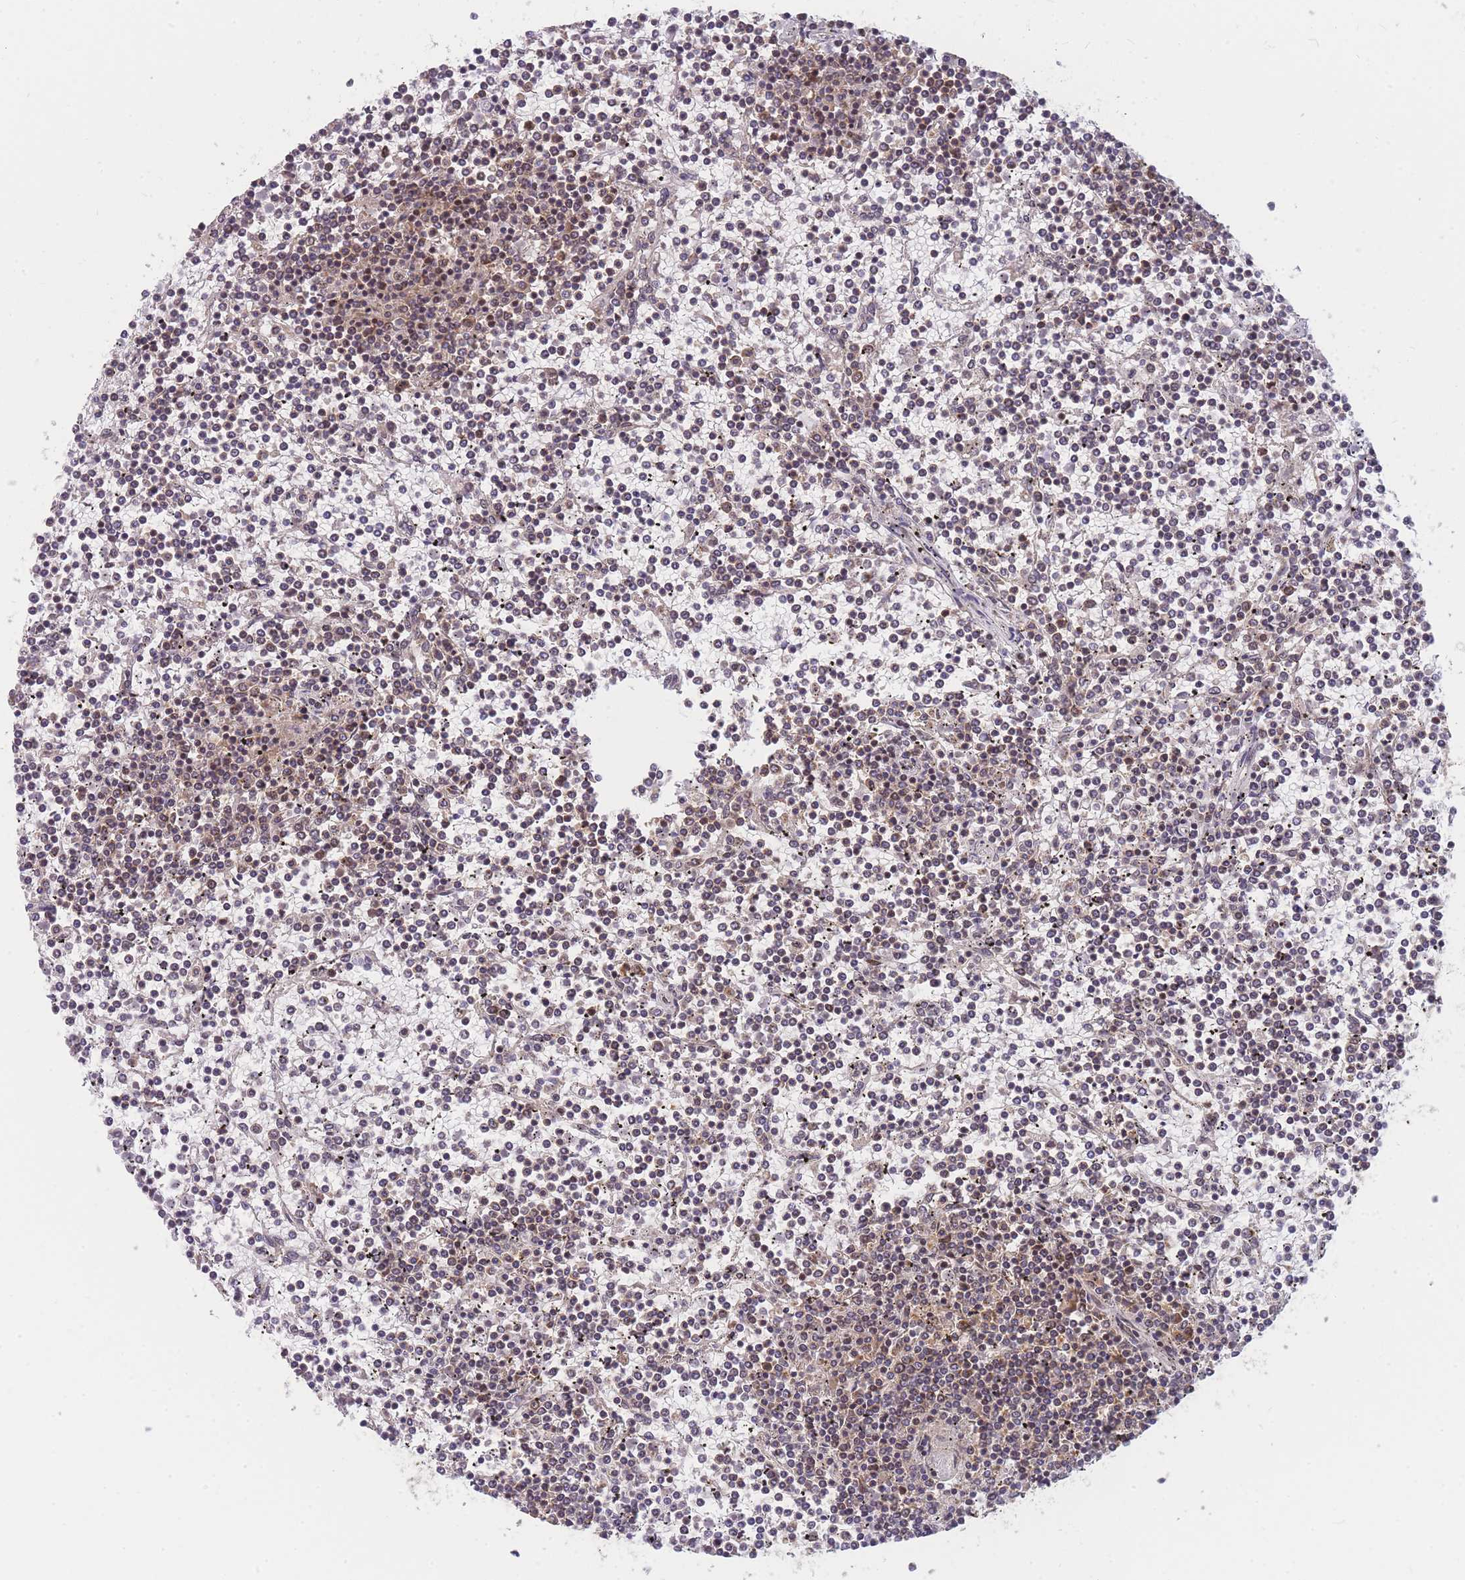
{"staining": {"intensity": "weak", "quantity": "25%-75%", "location": "cytoplasmic/membranous"}, "tissue": "lymphoma", "cell_type": "Tumor cells", "image_type": "cancer", "snomed": [{"axis": "morphology", "description": "Malignant lymphoma, non-Hodgkin's type, Low grade"}, {"axis": "topography", "description": "Spleen"}], "caption": "A histopathology image showing weak cytoplasmic/membranous expression in approximately 25%-75% of tumor cells in low-grade malignant lymphoma, non-Hodgkin's type, as visualized by brown immunohistochemical staining.", "gene": "MRPL23", "patient": {"sex": "female", "age": 19}}